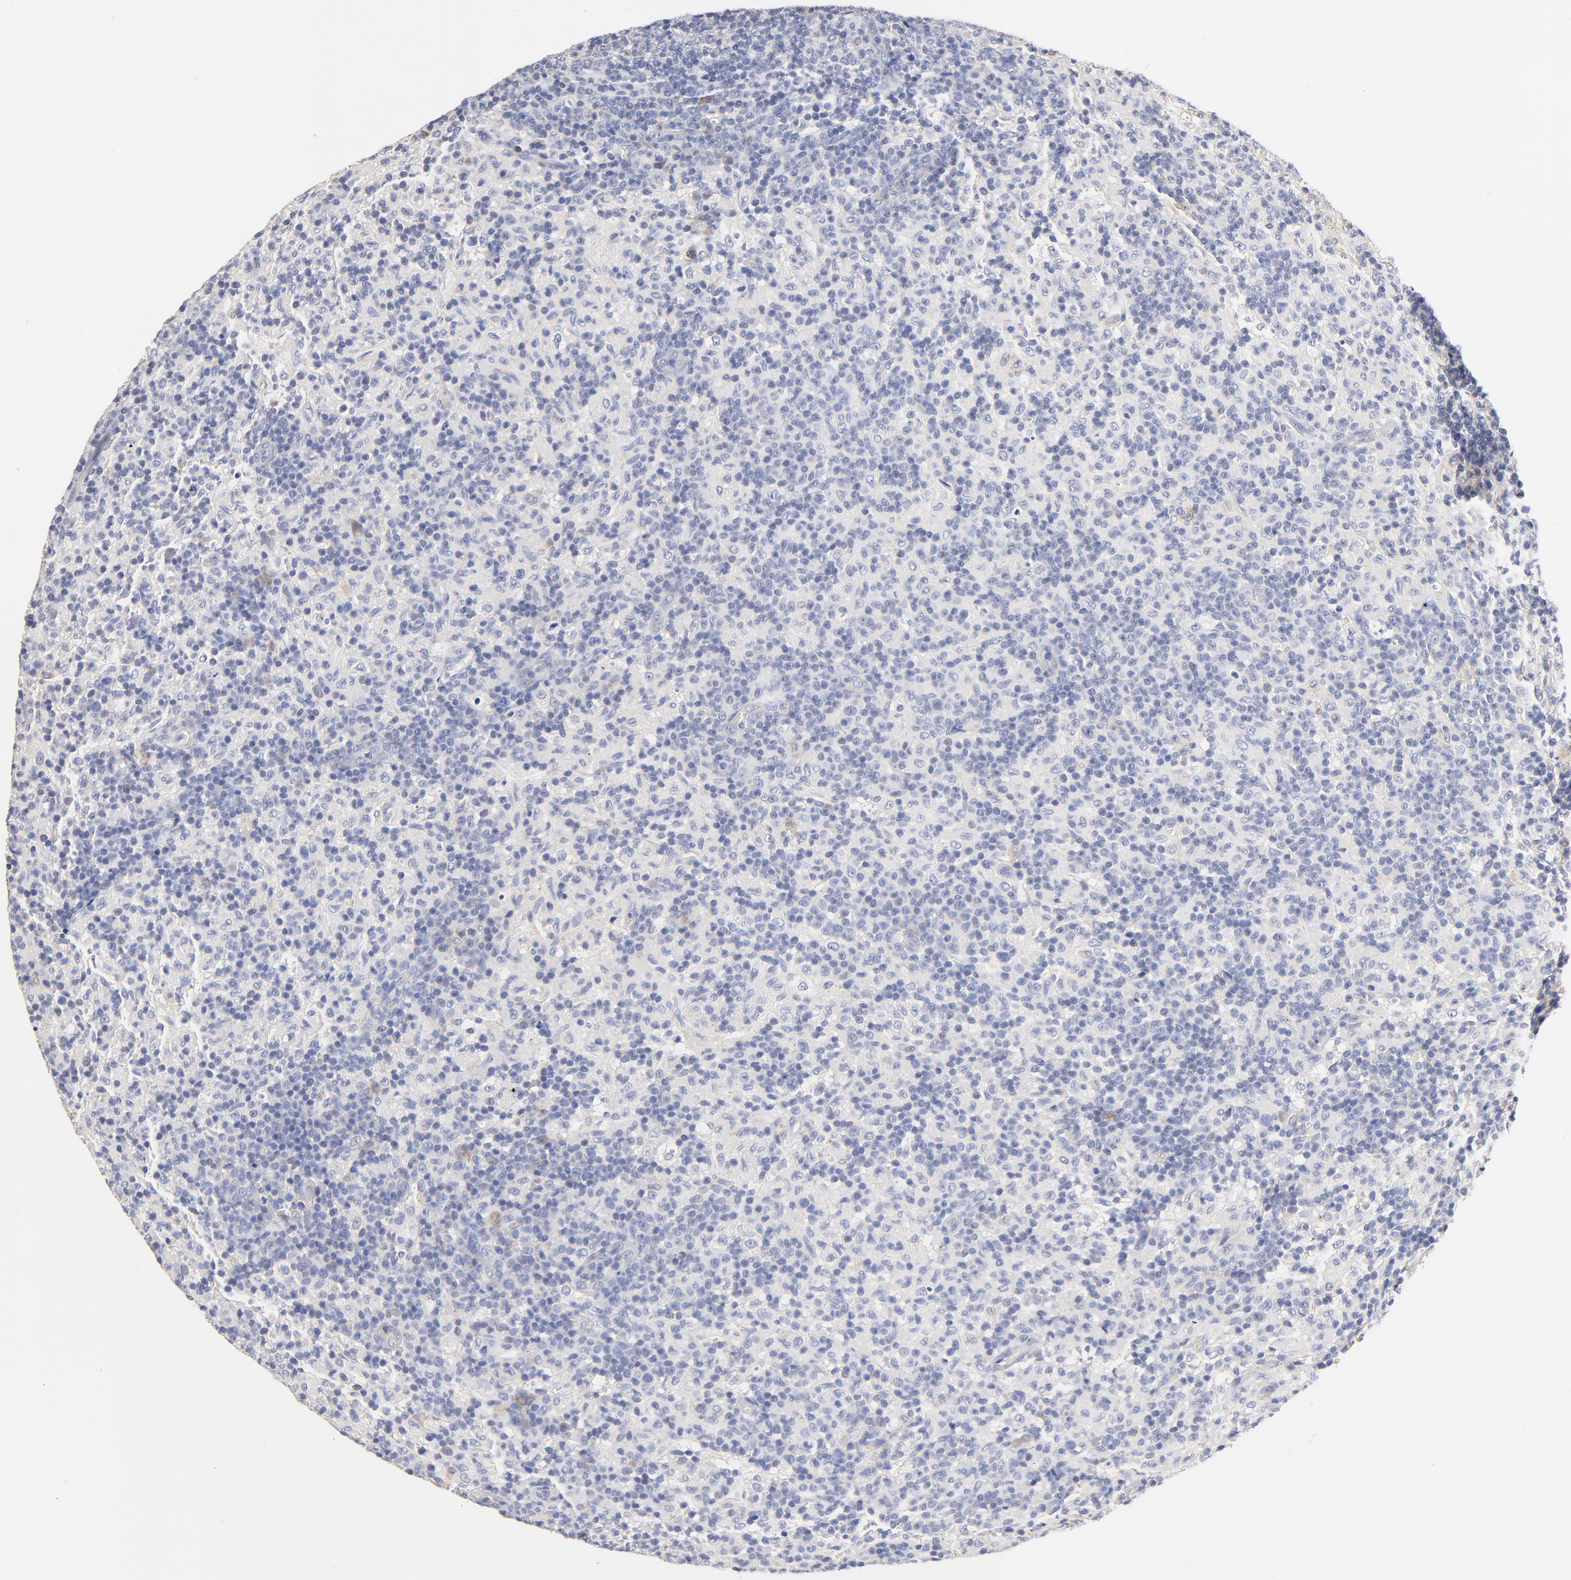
{"staining": {"intensity": "negative", "quantity": "none", "location": "none"}, "tissue": "lymph node", "cell_type": "Germinal center cells", "image_type": "normal", "snomed": [{"axis": "morphology", "description": "Normal tissue, NOS"}, {"axis": "morphology", "description": "Inflammation, NOS"}, {"axis": "topography", "description": "Lymph node"}], "caption": "Human lymph node stained for a protein using immunohistochemistry demonstrates no expression in germinal center cells.", "gene": "TWNK", "patient": {"sex": "male", "age": 55}}